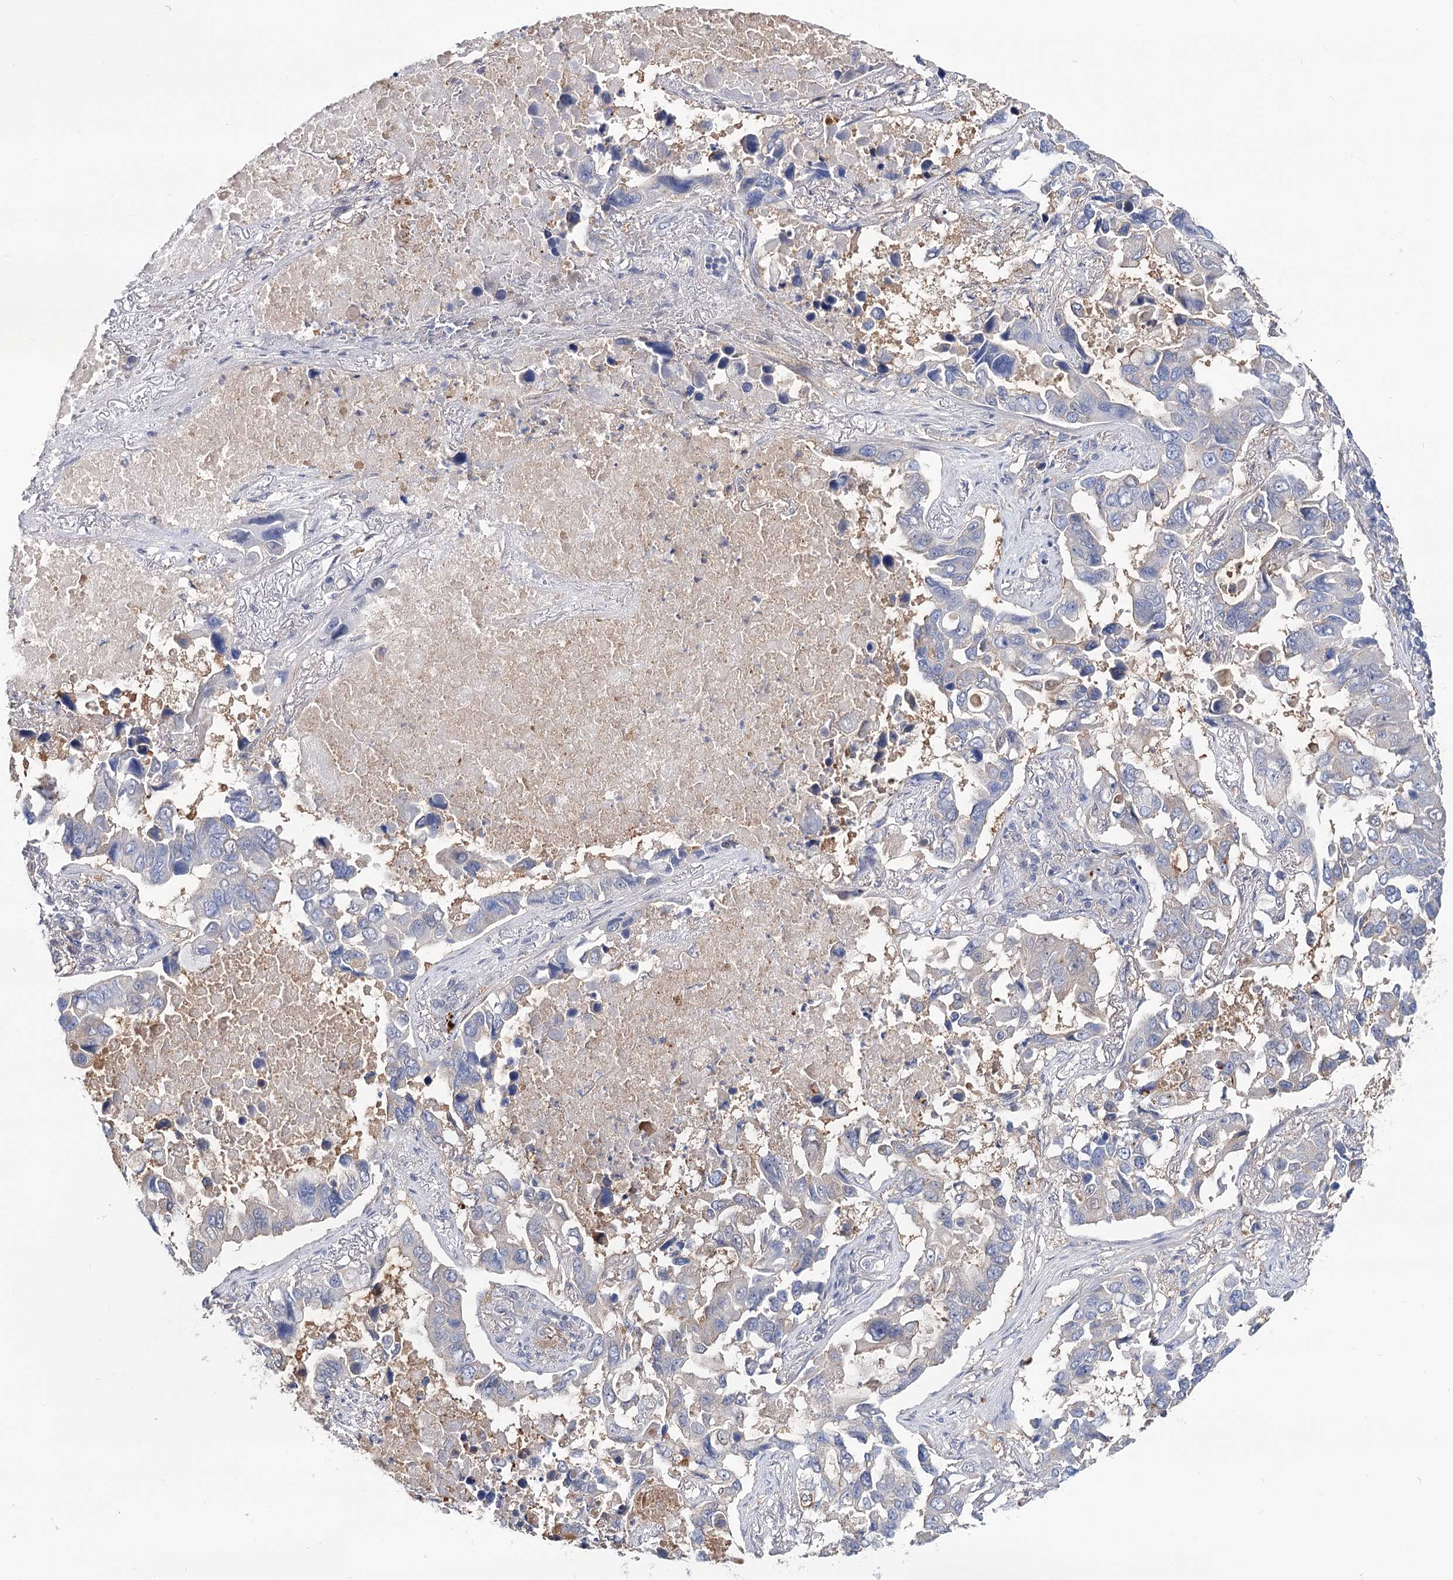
{"staining": {"intensity": "negative", "quantity": "none", "location": "none"}, "tissue": "lung cancer", "cell_type": "Tumor cells", "image_type": "cancer", "snomed": [{"axis": "morphology", "description": "Adenocarcinoma, NOS"}, {"axis": "topography", "description": "Lung"}], "caption": "Lung adenocarcinoma was stained to show a protein in brown. There is no significant positivity in tumor cells. (Brightfield microscopy of DAB IHC at high magnification).", "gene": "UGP2", "patient": {"sex": "male", "age": 64}}